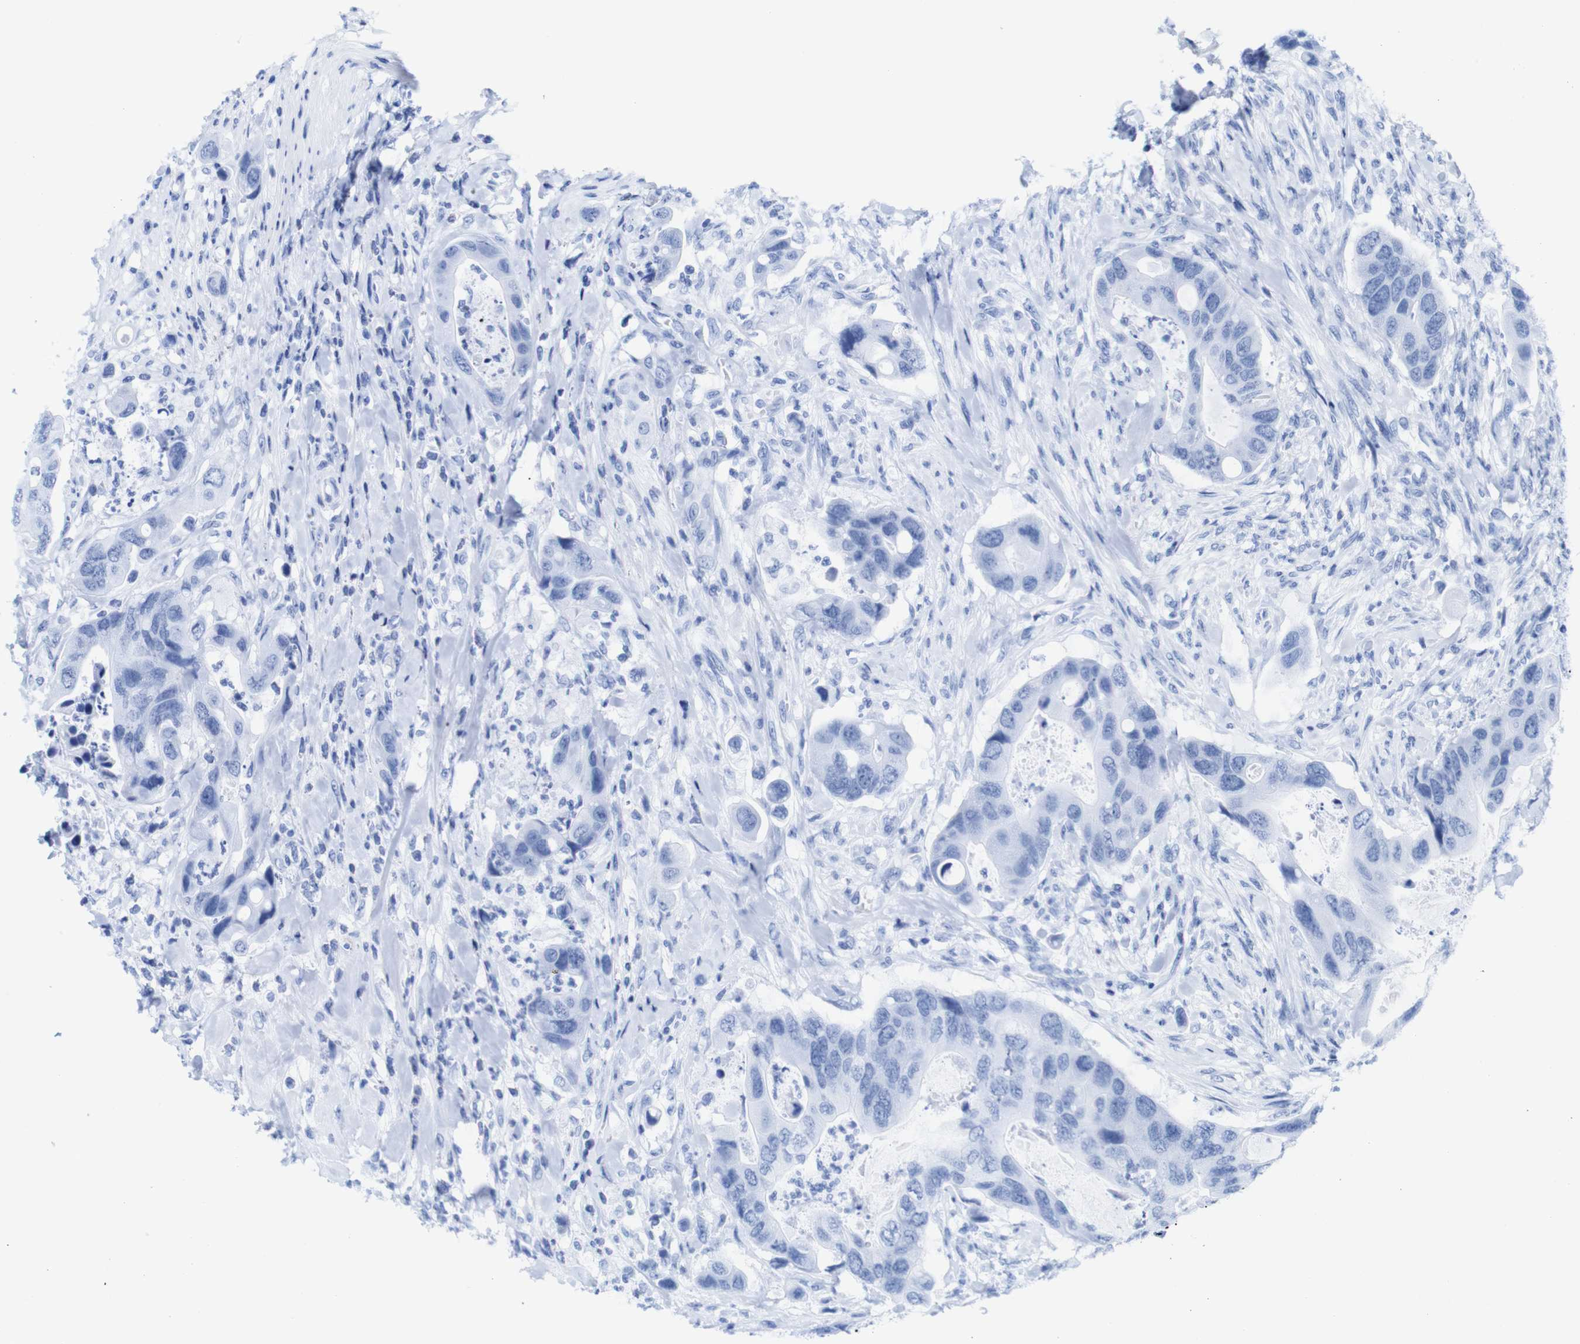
{"staining": {"intensity": "negative", "quantity": "none", "location": "none"}, "tissue": "colorectal cancer", "cell_type": "Tumor cells", "image_type": "cancer", "snomed": [{"axis": "morphology", "description": "Adenocarcinoma, NOS"}, {"axis": "topography", "description": "Rectum"}], "caption": "Immunohistochemistry (IHC) image of human colorectal cancer (adenocarcinoma) stained for a protein (brown), which demonstrates no staining in tumor cells.", "gene": "TCEAL9", "patient": {"sex": "female", "age": 57}}